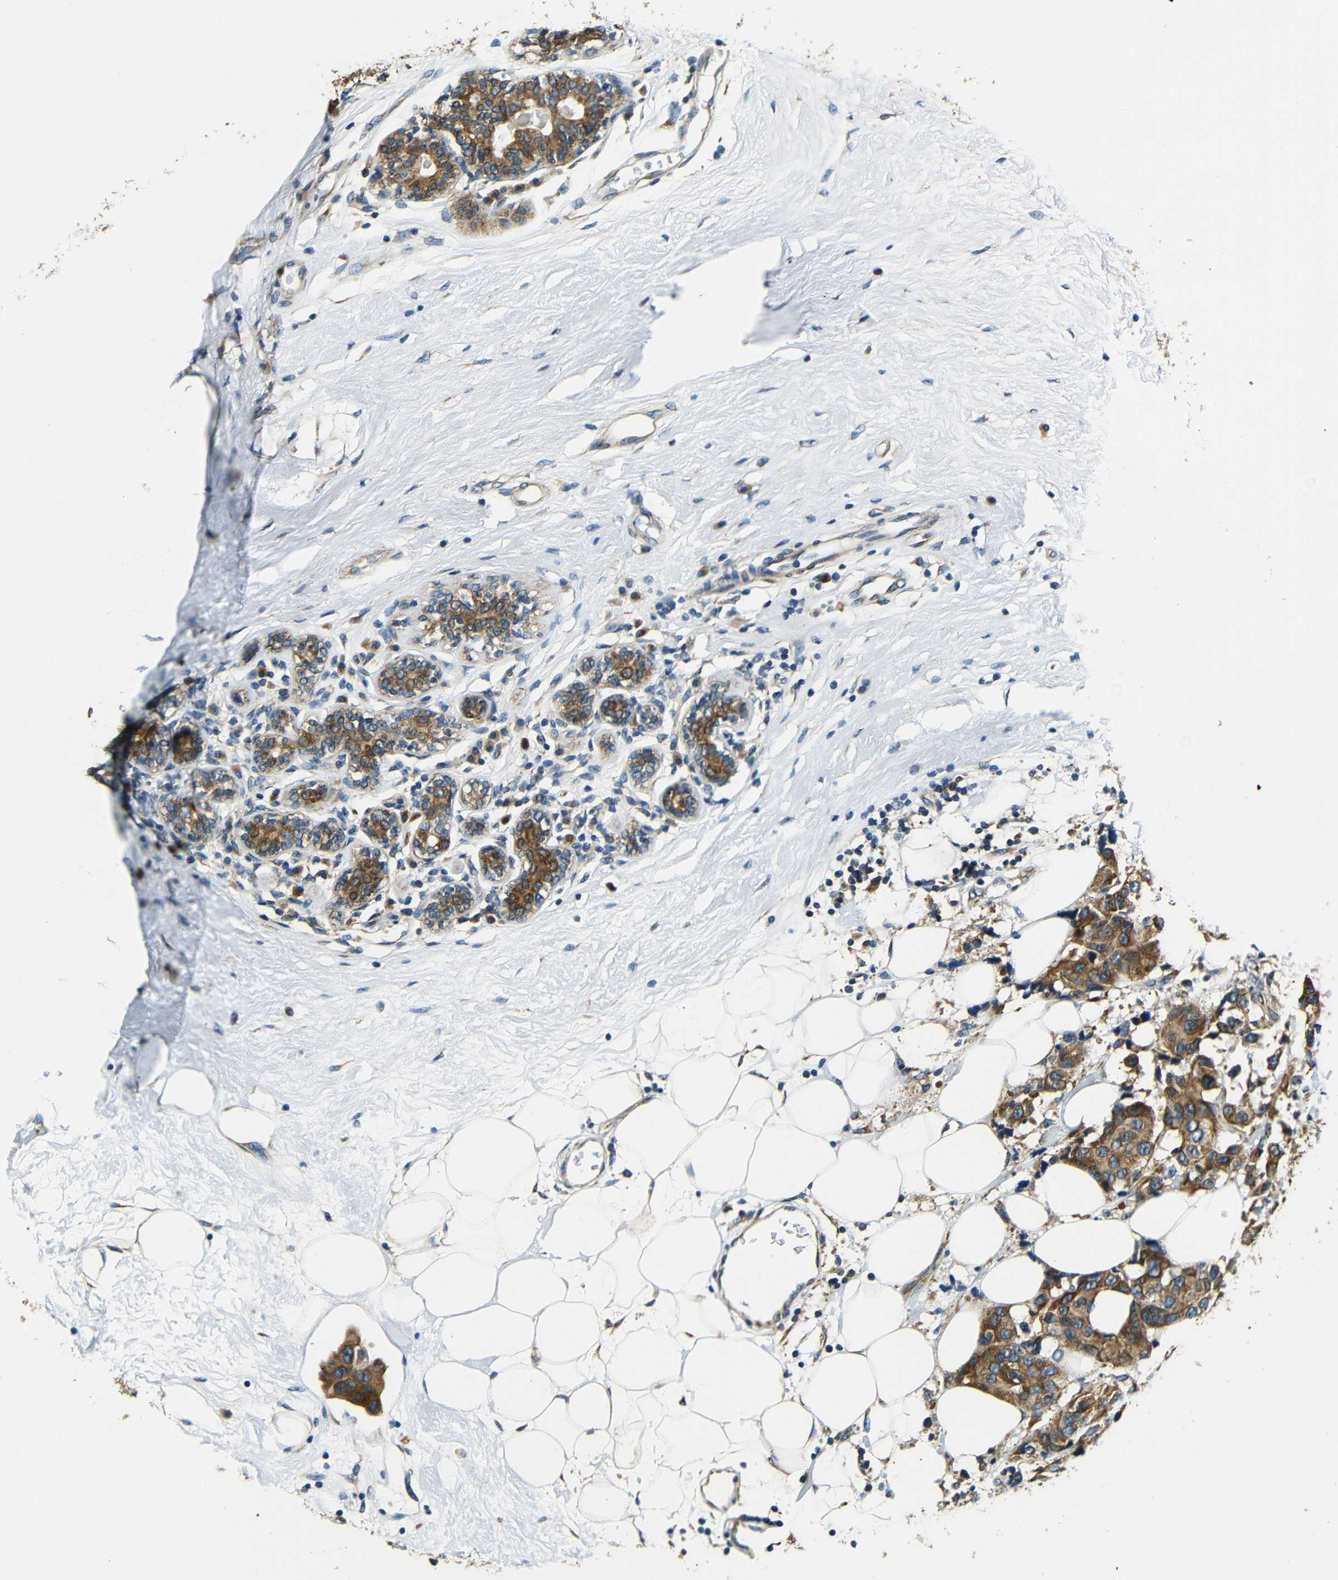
{"staining": {"intensity": "strong", "quantity": ">75%", "location": "cytoplasmic/membranous"}, "tissue": "breast cancer", "cell_type": "Tumor cells", "image_type": "cancer", "snomed": [{"axis": "morphology", "description": "Normal tissue, NOS"}, {"axis": "morphology", "description": "Duct carcinoma"}, {"axis": "topography", "description": "Breast"}], "caption": "There is high levels of strong cytoplasmic/membranous positivity in tumor cells of breast invasive ductal carcinoma, as demonstrated by immunohistochemical staining (brown color).", "gene": "VAPB", "patient": {"sex": "female", "age": 39}}